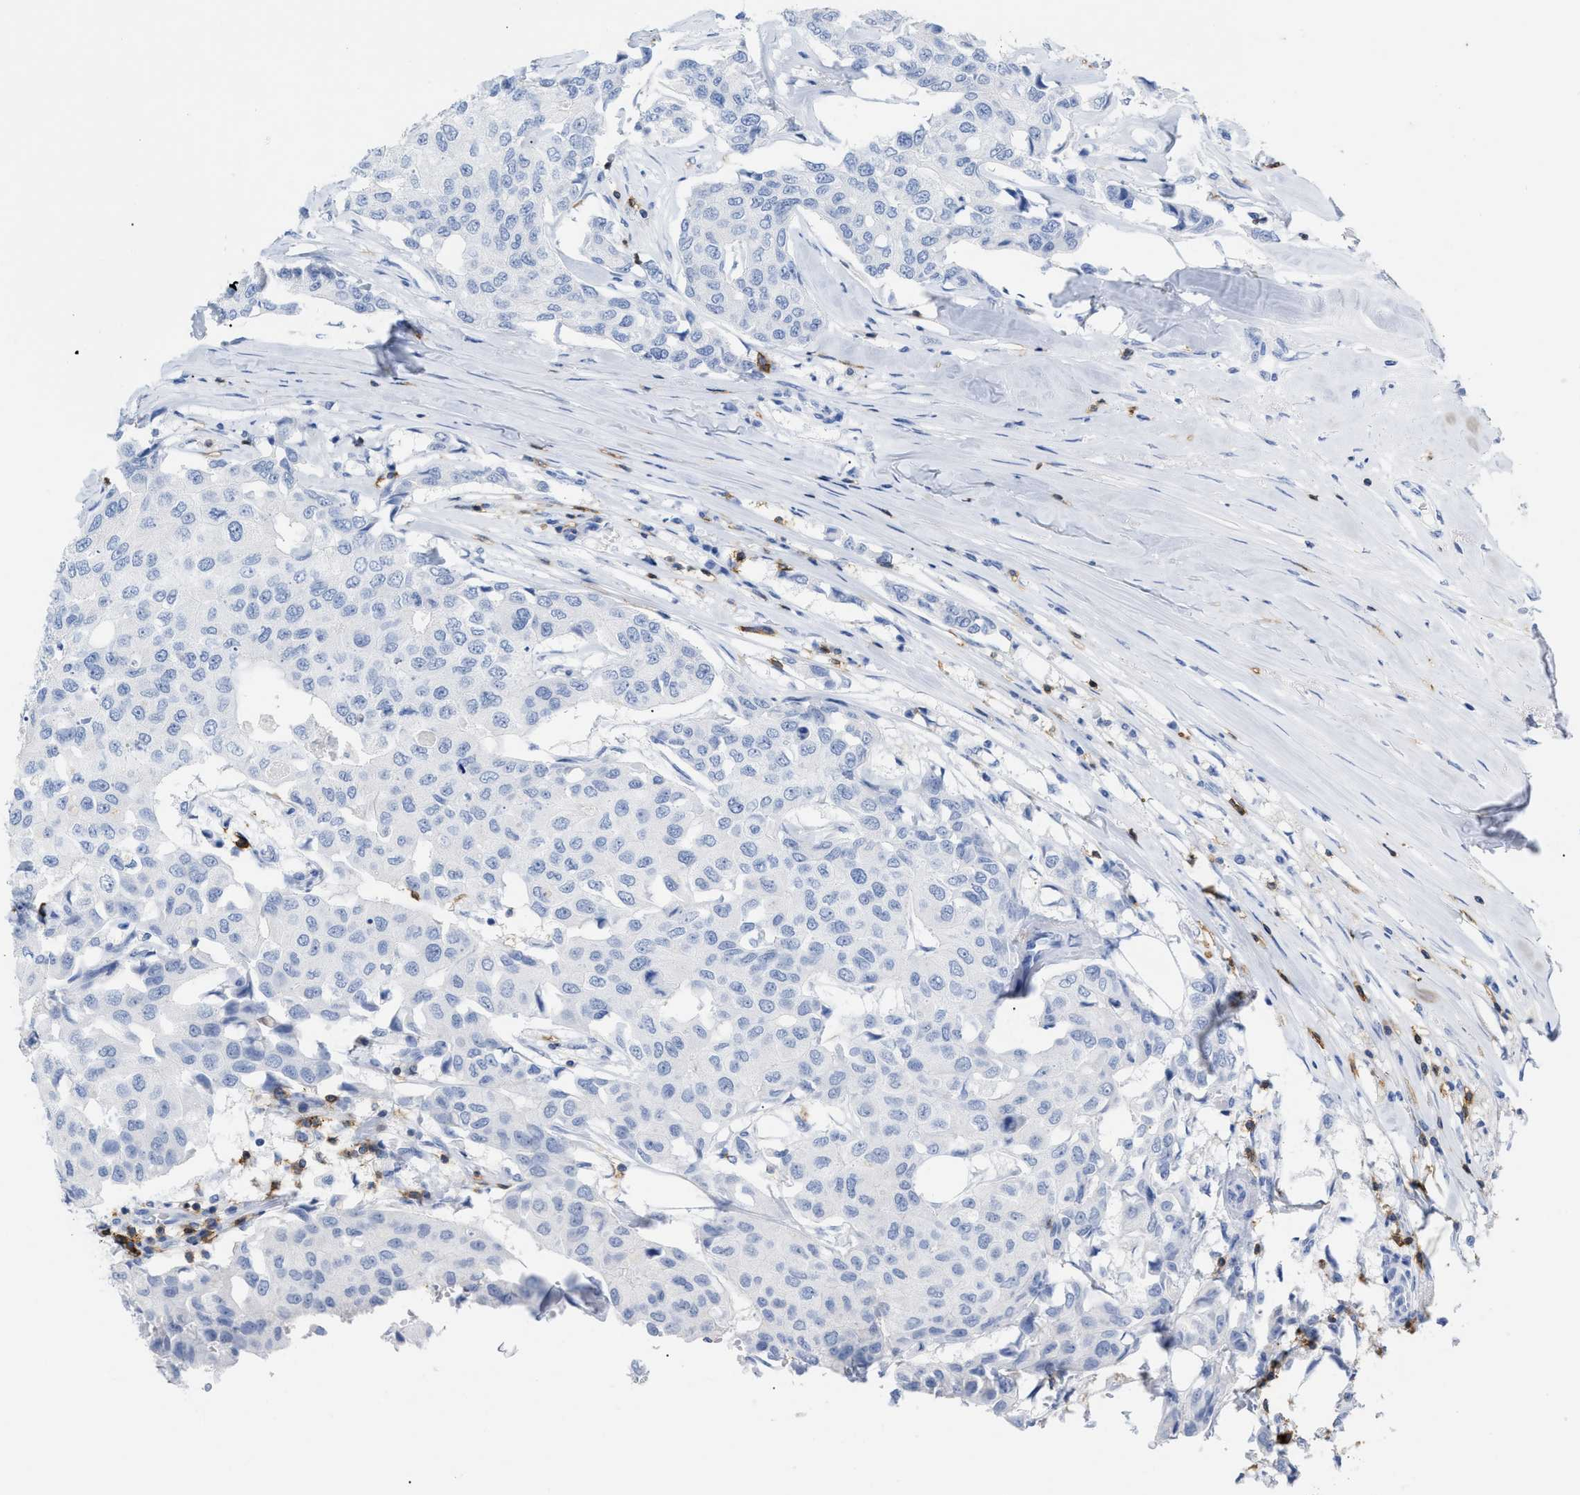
{"staining": {"intensity": "negative", "quantity": "none", "location": "none"}, "tissue": "breast cancer", "cell_type": "Tumor cells", "image_type": "cancer", "snomed": [{"axis": "morphology", "description": "Duct carcinoma"}, {"axis": "topography", "description": "Breast"}], "caption": "Protein analysis of breast cancer (intraductal carcinoma) demonstrates no significant staining in tumor cells. The staining is performed using DAB brown chromogen with nuclei counter-stained in using hematoxylin.", "gene": "CD5", "patient": {"sex": "female", "age": 80}}